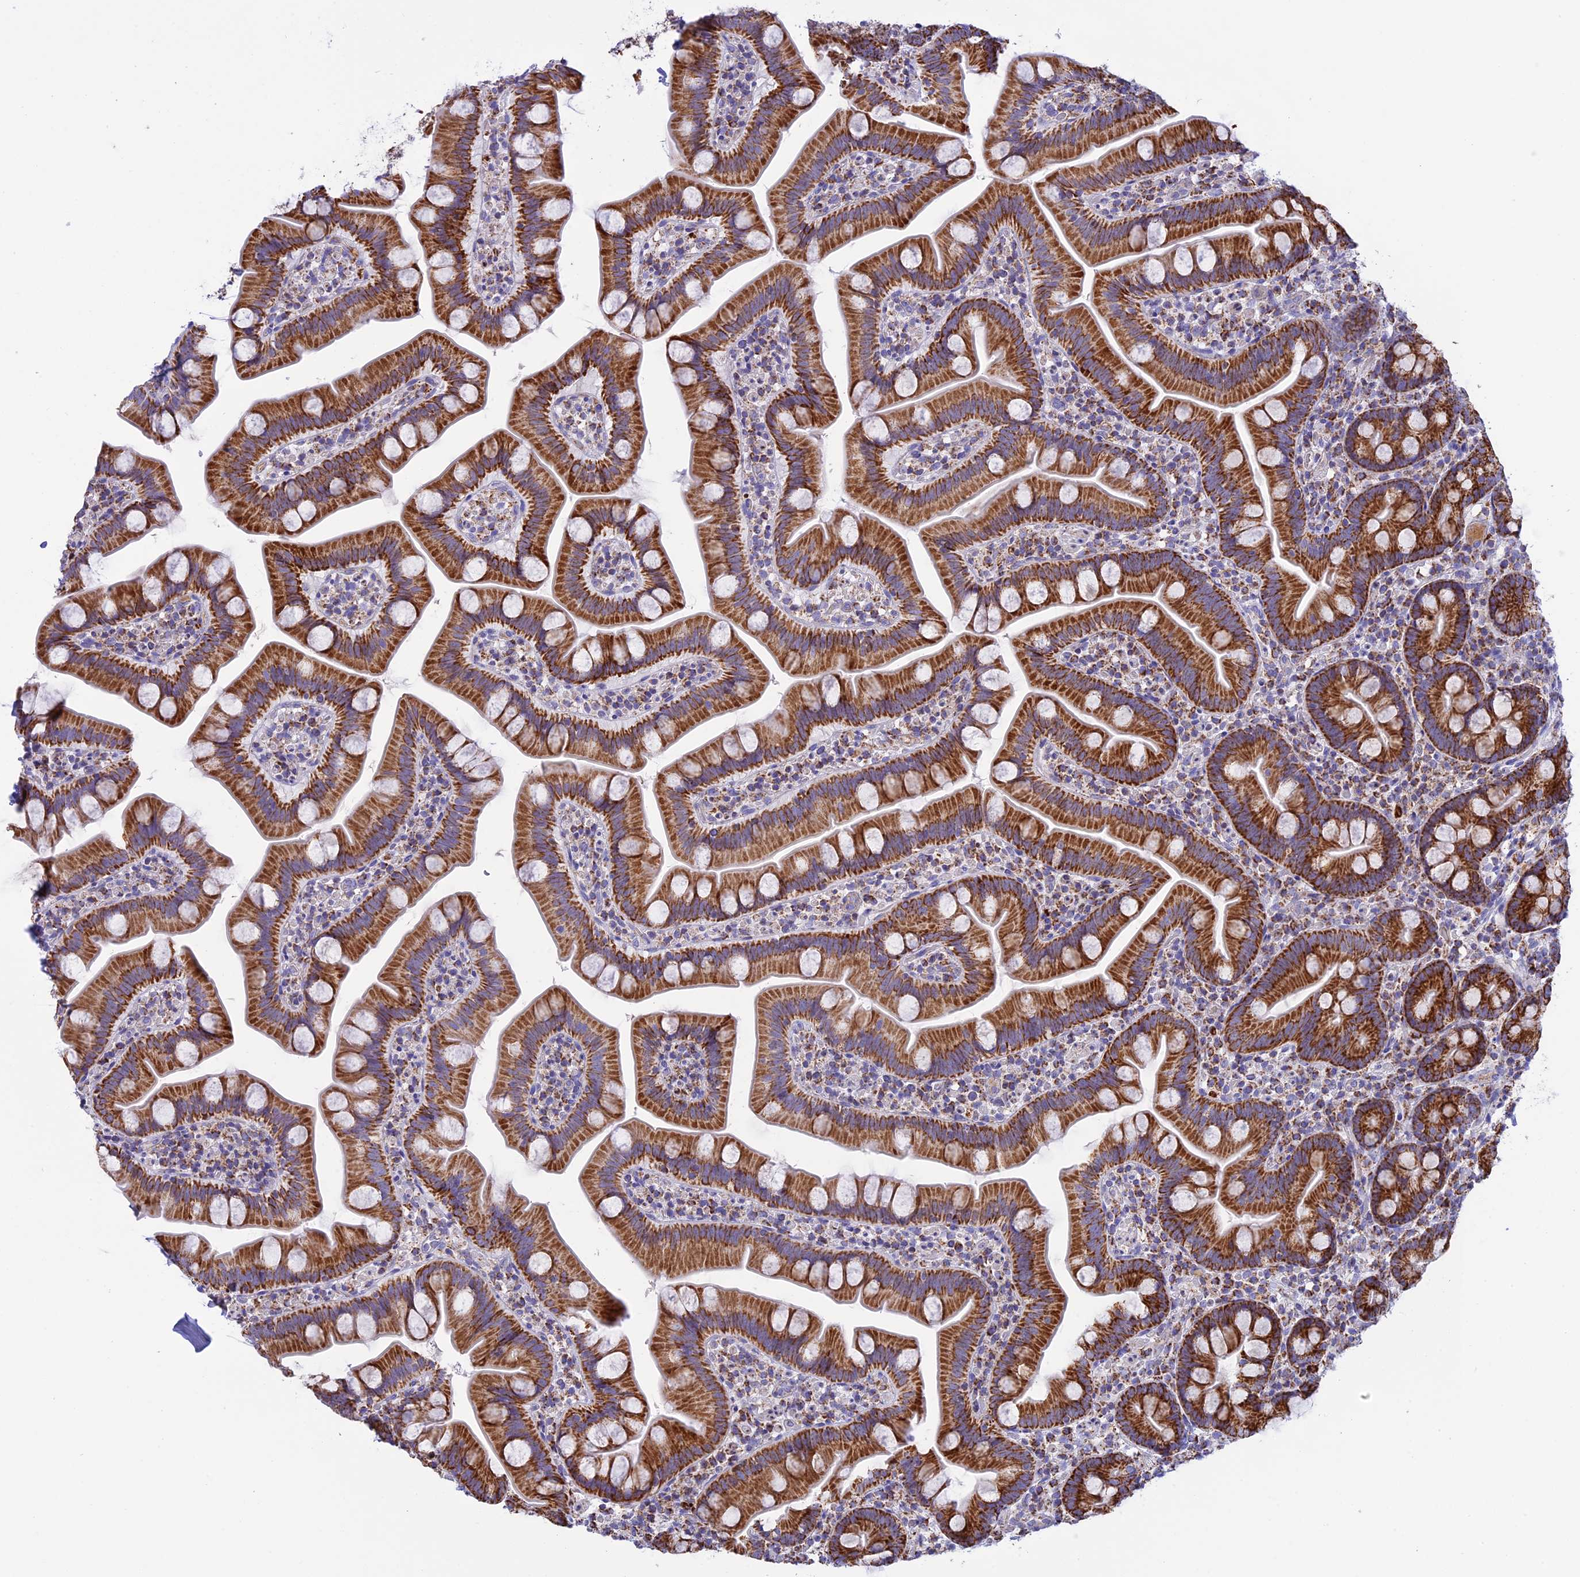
{"staining": {"intensity": "strong", "quantity": ">75%", "location": "cytoplasmic/membranous"}, "tissue": "small intestine", "cell_type": "Glandular cells", "image_type": "normal", "snomed": [{"axis": "morphology", "description": "Normal tissue, NOS"}, {"axis": "topography", "description": "Small intestine"}], "caption": "Approximately >75% of glandular cells in benign human small intestine demonstrate strong cytoplasmic/membranous protein positivity as visualized by brown immunohistochemical staining.", "gene": "KCNG1", "patient": {"sex": "female", "age": 68}}